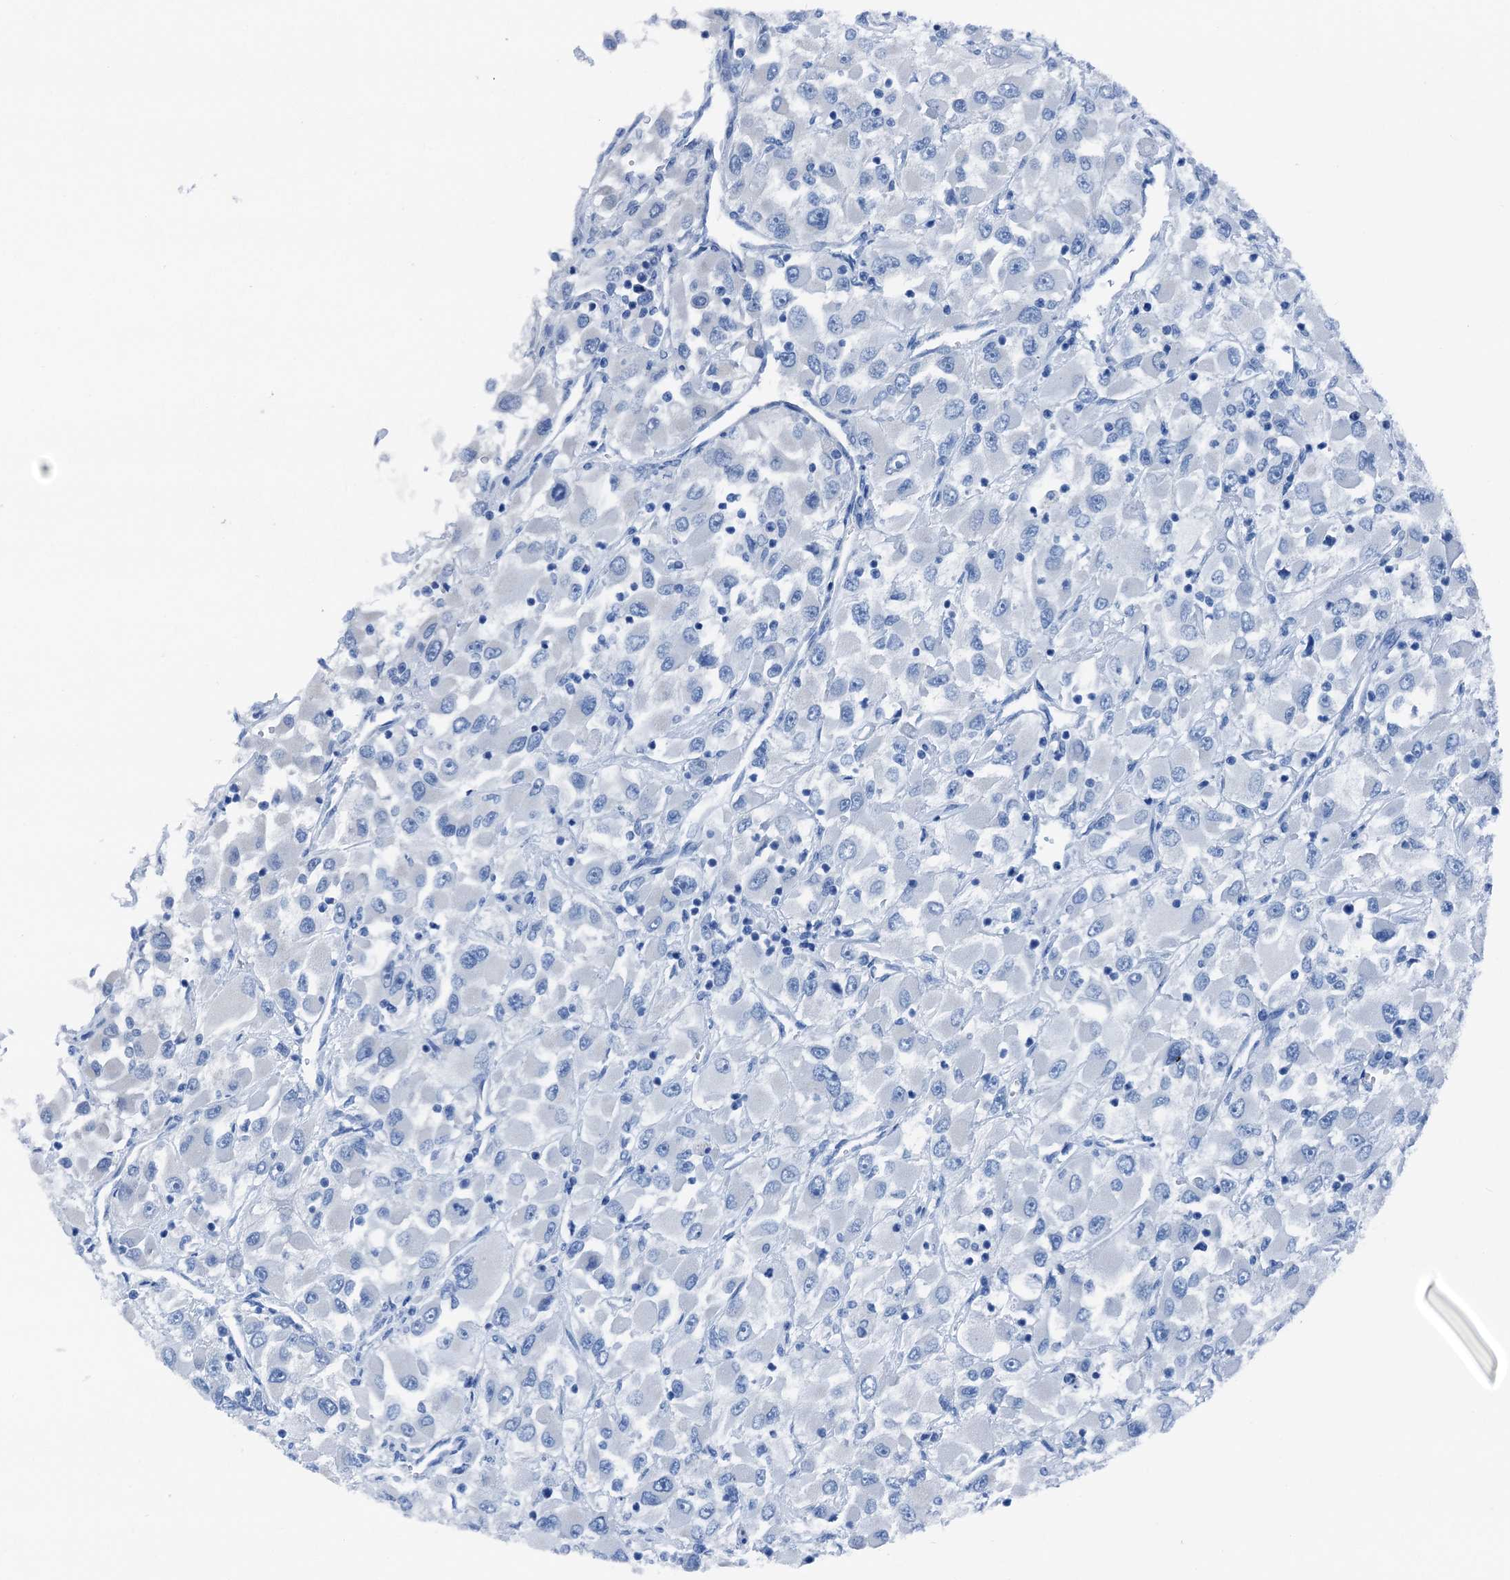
{"staining": {"intensity": "negative", "quantity": "none", "location": "none"}, "tissue": "renal cancer", "cell_type": "Tumor cells", "image_type": "cancer", "snomed": [{"axis": "morphology", "description": "Adenocarcinoma, NOS"}, {"axis": "topography", "description": "Kidney"}], "caption": "IHC of human renal cancer shows no positivity in tumor cells.", "gene": "CBLN3", "patient": {"sex": "female", "age": 52}}